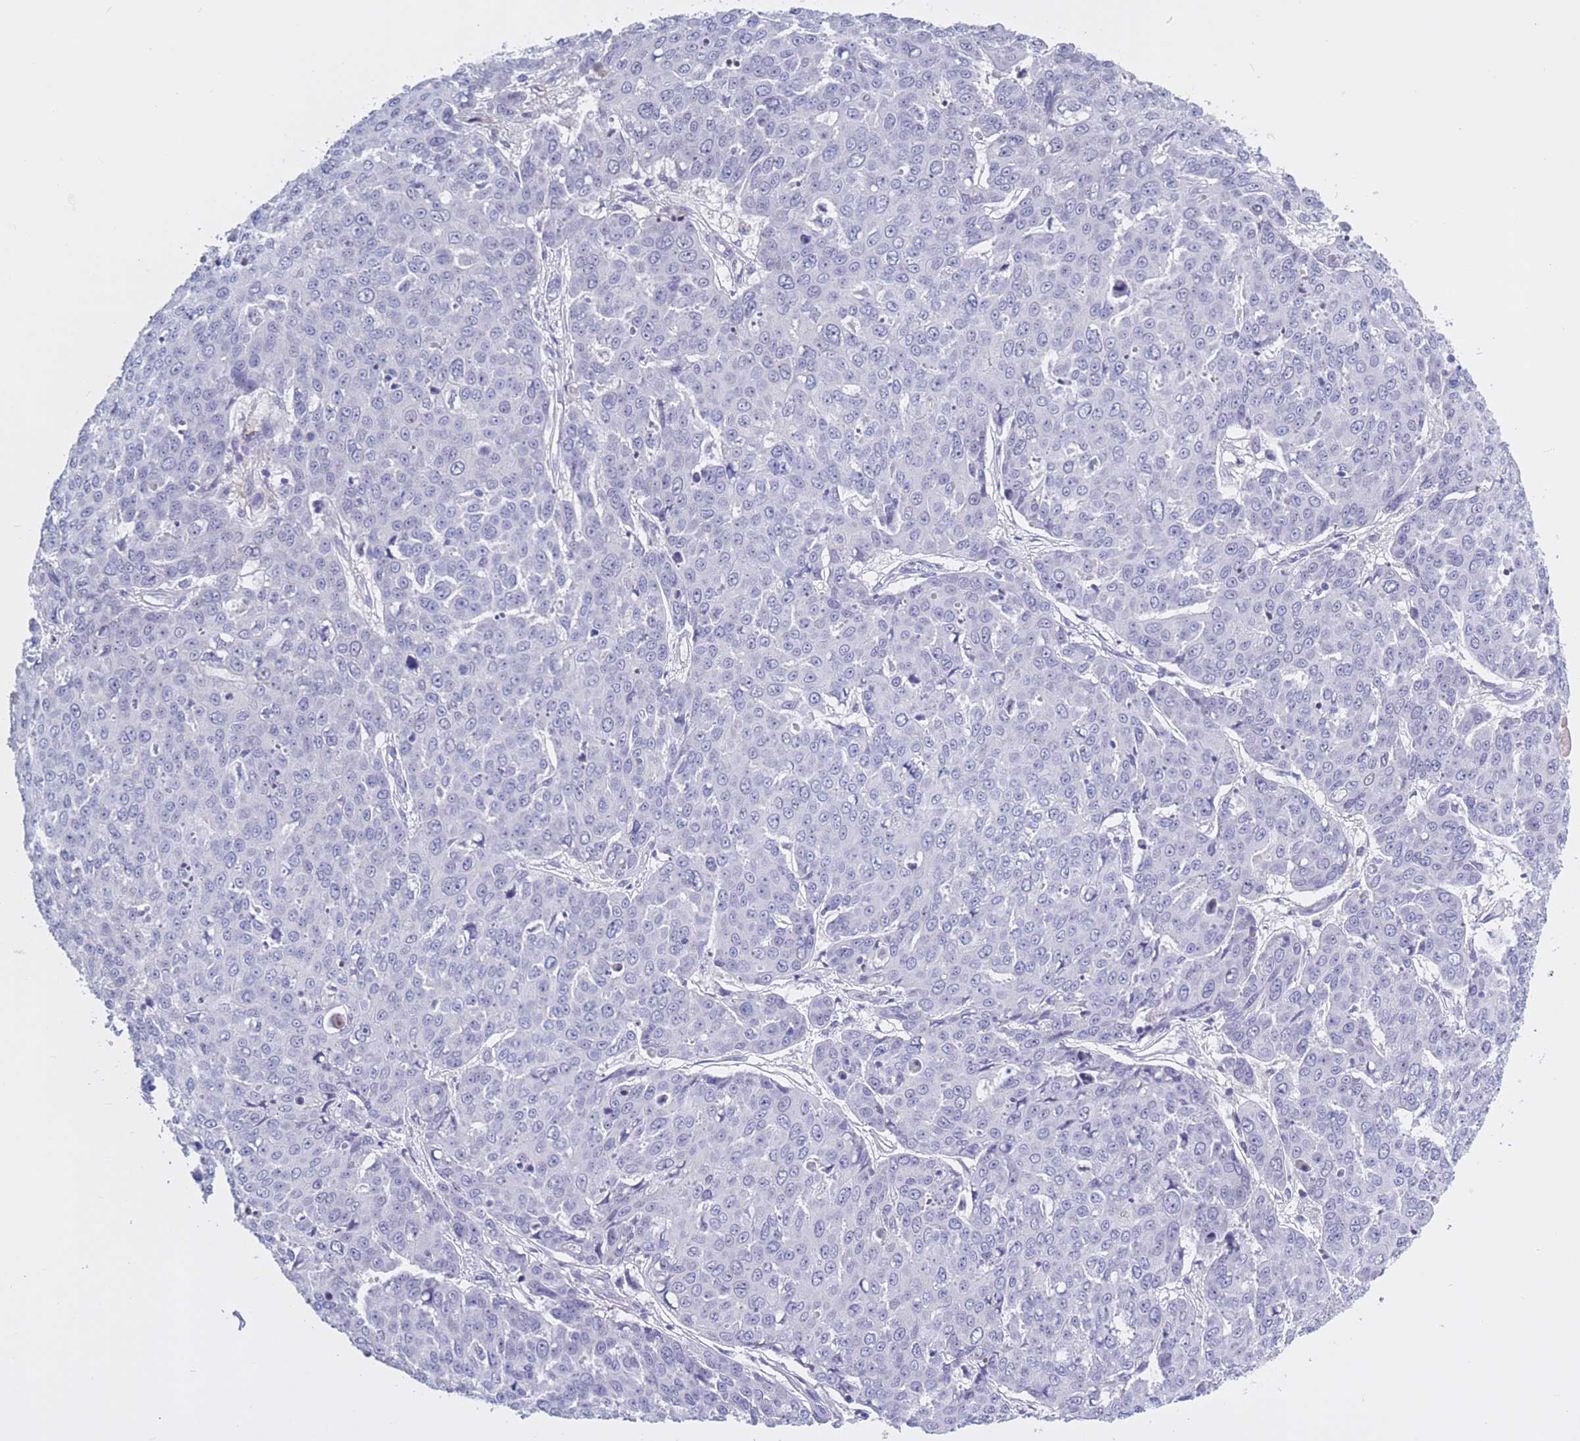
{"staining": {"intensity": "negative", "quantity": "none", "location": "none"}, "tissue": "skin cancer", "cell_type": "Tumor cells", "image_type": "cancer", "snomed": [{"axis": "morphology", "description": "Squamous cell carcinoma, NOS"}, {"axis": "topography", "description": "Skin"}], "caption": "A histopathology image of skin cancer stained for a protein shows no brown staining in tumor cells. (DAB (3,3'-diaminobenzidine) IHC visualized using brightfield microscopy, high magnification).", "gene": "BOP1", "patient": {"sex": "male", "age": 71}}